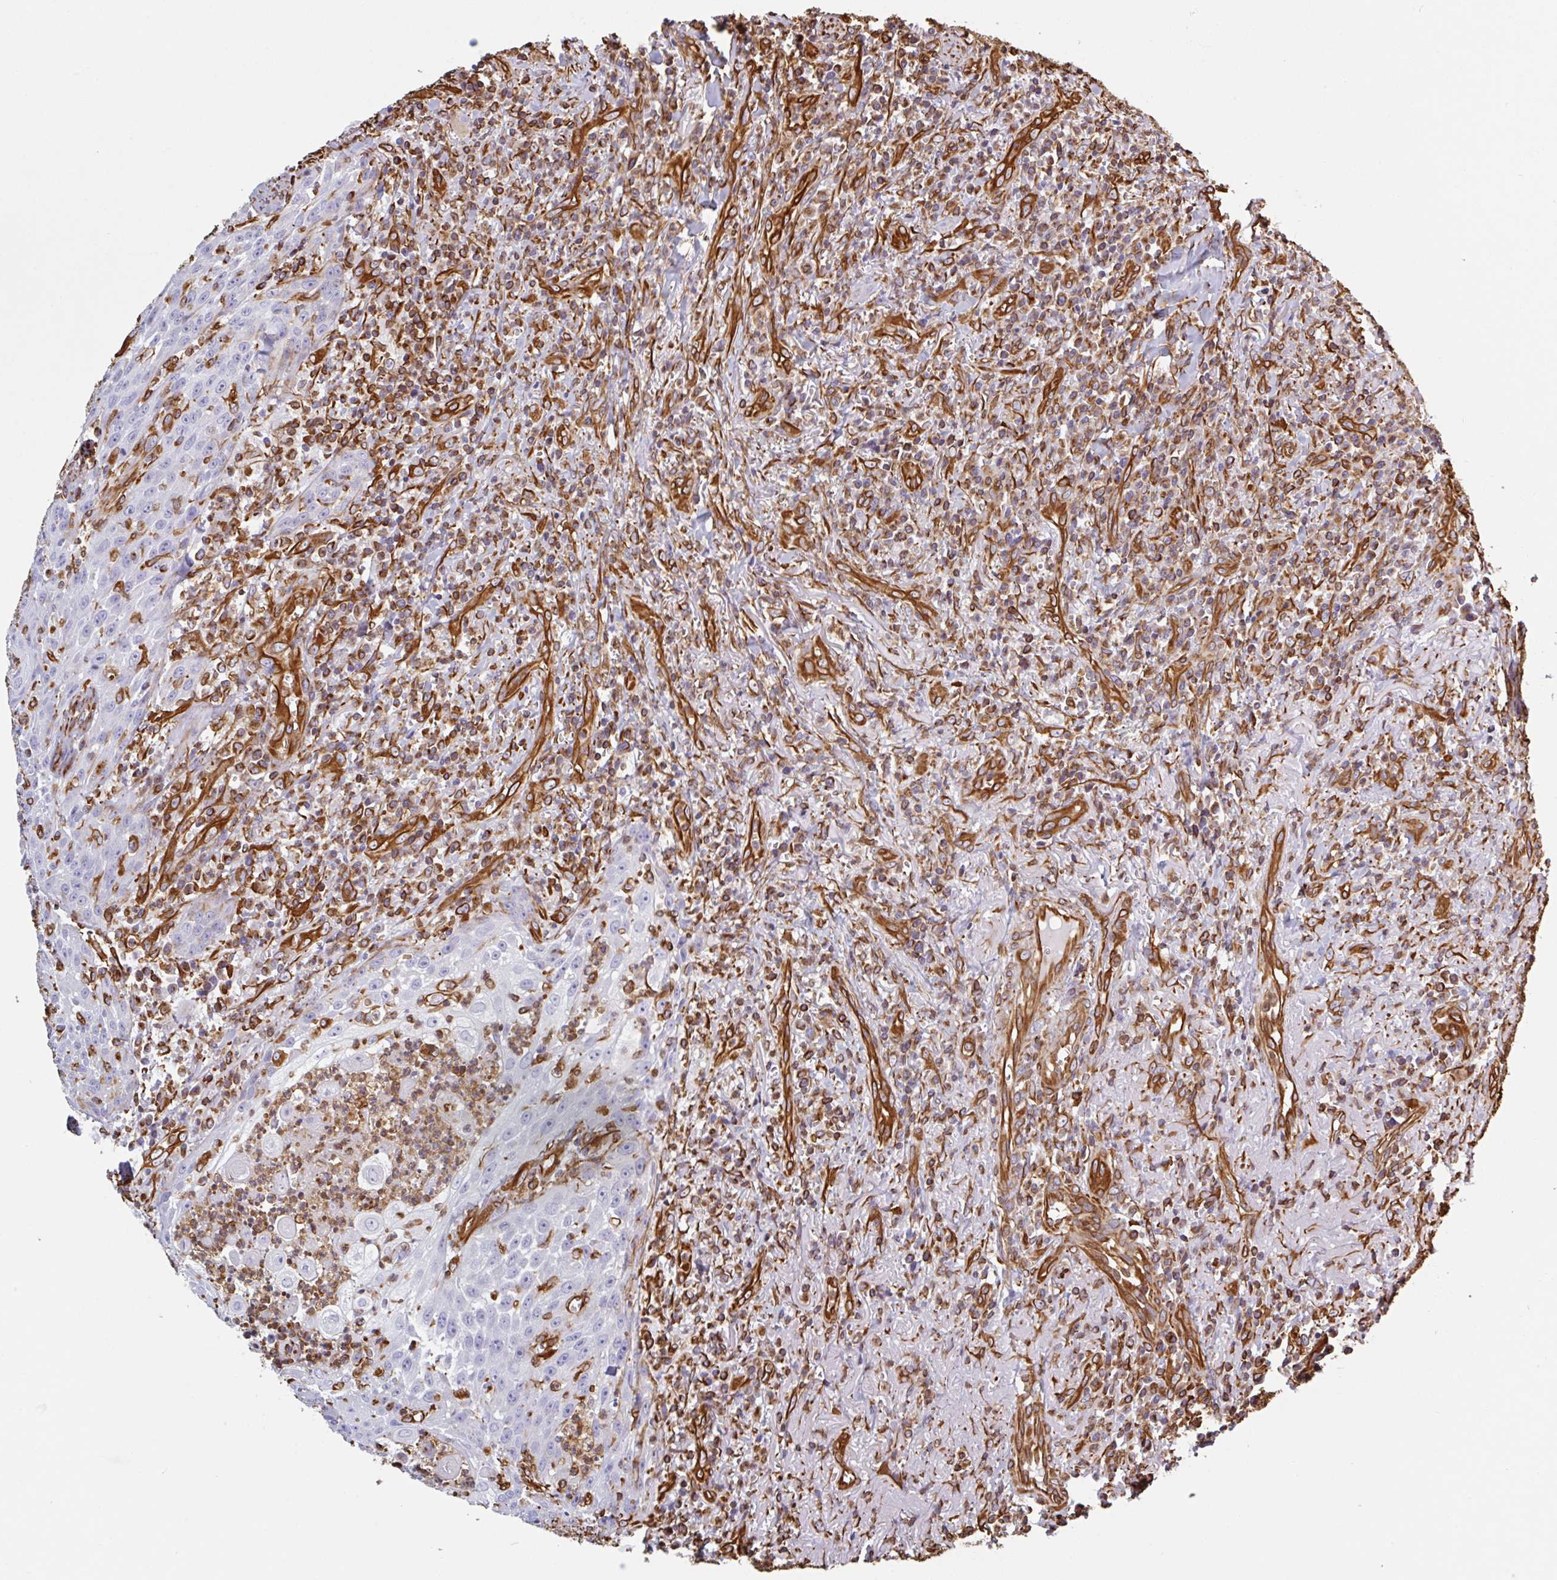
{"staining": {"intensity": "negative", "quantity": "none", "location": "none"}, "tissue": "head and neck cancer", "cell_type": "Tumor cells", "image_type": "cancer", "snomed": [{"axis": "morphology", "description": "Normal tissue, NOS"}, {"axis": "morphology", "description": "Squamous cell carcinoma, NOS"}, {"axis": "topography", "description": "Oral tissue"}, {"axis": "topography", "description": "Head-Neck"}], "caption": "A high-resolution image shows IHC staining of head and neck cancer, which shows no significant staining in tumor cells. (DAB immunohistochemistry with hematoxylin counter stain).", "gene": "PPFIA1", "patient": {"sex": "female", "age": 70}}